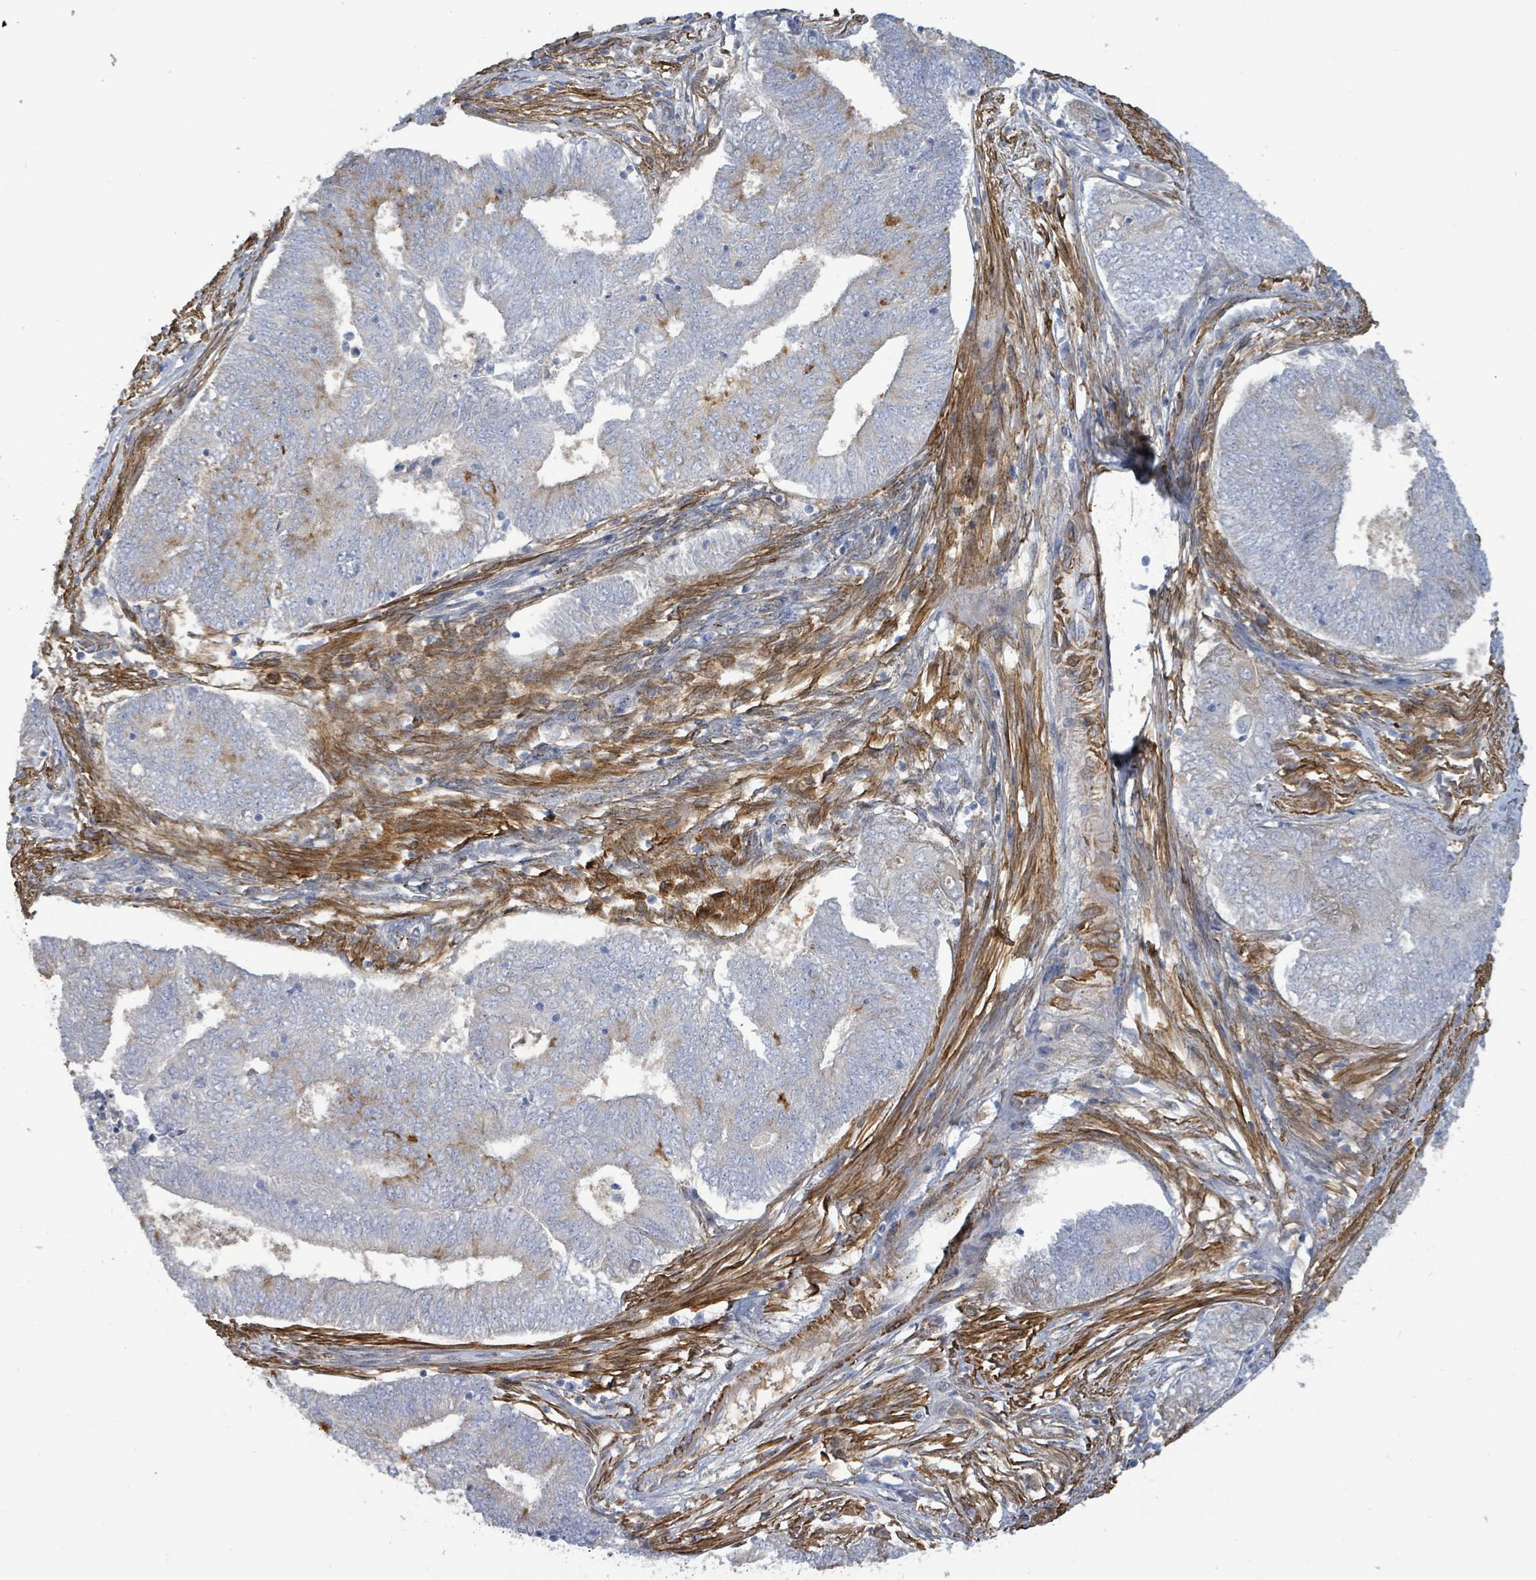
{"staining": {"intensity": "weak", "quantity": "<25%", "location": "cytoplasmic/membranous"}, "tissue": "endometrial cancer", "cell_type": "Tumor cells", "image_type": "cancer", "snomed": [{"axis": "morphology", "description": "Adenocarcinoma, NOS"}, {"axis": "topography", "description": "Endometrium"}], "caption": "This is a photomicrograph of immunohistochemistry (IHC) staining of endometrial adenocarcinoma, which shows no expression in tumor cells.", "gene": "DMRTC1B", "patient": {"sex": "female", "age": 62}}